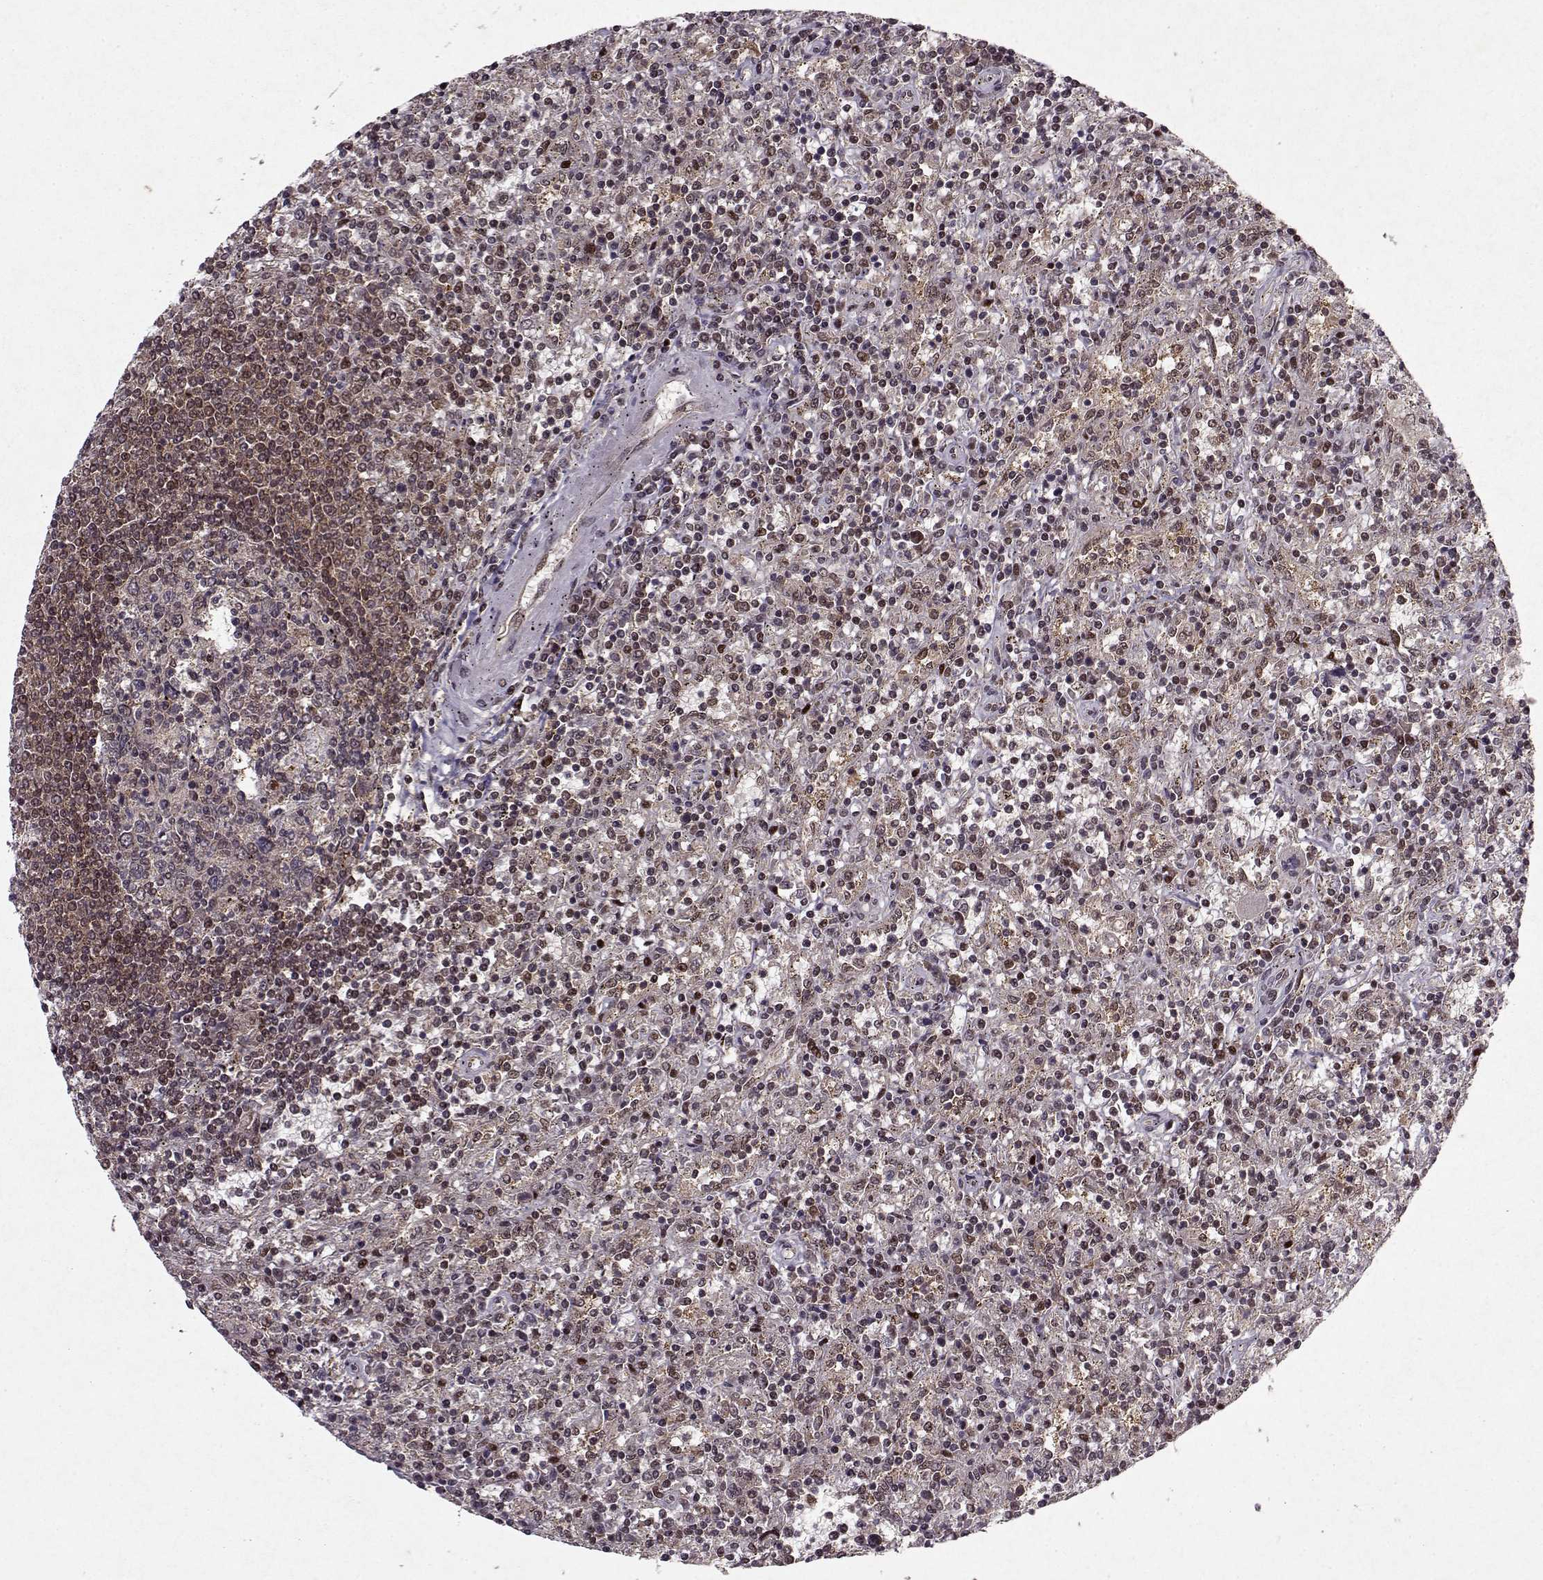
{"staining": {"intensity": "negative", "quantity": "none", "location": "none"}, "tissue": "lymphoma", "cell_type": "Tumor cells", "image_type": "cancer", "snomed": [{"axis": "morphology", "description": "Malignant lymphoma, non-Hodgkin's type, Low grade"}, {"axis": "topography", "description": "Spleen"}], "caption": "Immunohistochemistry (IHC) photomicrograph of lymphoma stained for a protein (brown), which shows no positivity in tumor cells.", "gene": "PSMA7", "patient": {"sex": "male", "age": 62}}